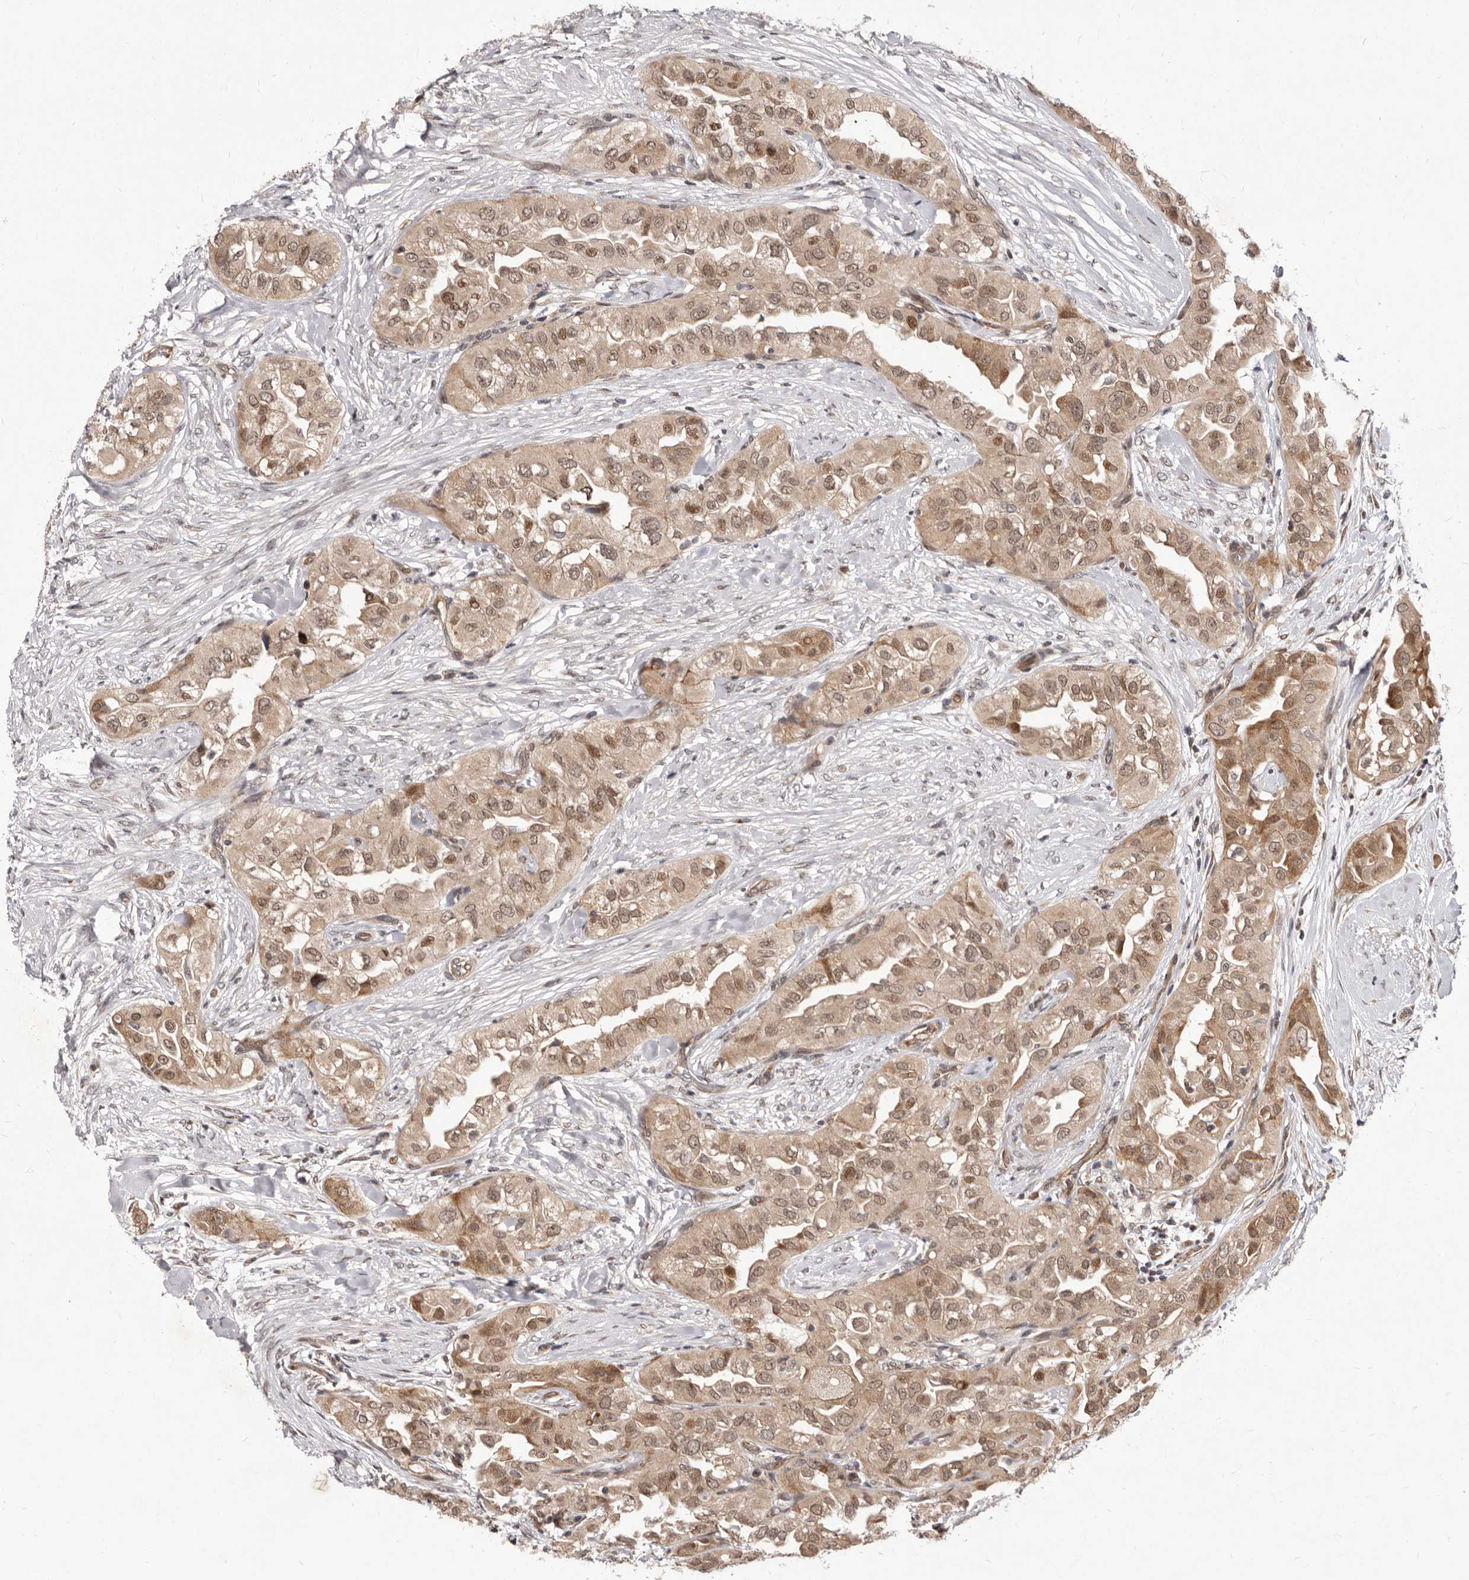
{"staining": {"intensity": "moderate", "quantity": ">75%", "location": "cytoplasmic/membranous,nuclear"}, "tissue": "thyroid cancer", "cell_type": "Tumor cells", "image_type": "cancer", "snomed": [{"axis": "morphology", "description": "Papillary adenocarcinoma, NOS"}, {"axis": "topography", "description": "Thyroid gland"}], "caption": "The immunohistochemical stain labels moderate cytoplasmic/membranous and nuclear staining in tumor cells of thyroid papillary adenocarcinoma tissue.", "gene": "GLRX3", "patient": {"sex": "female", "age": 59}}